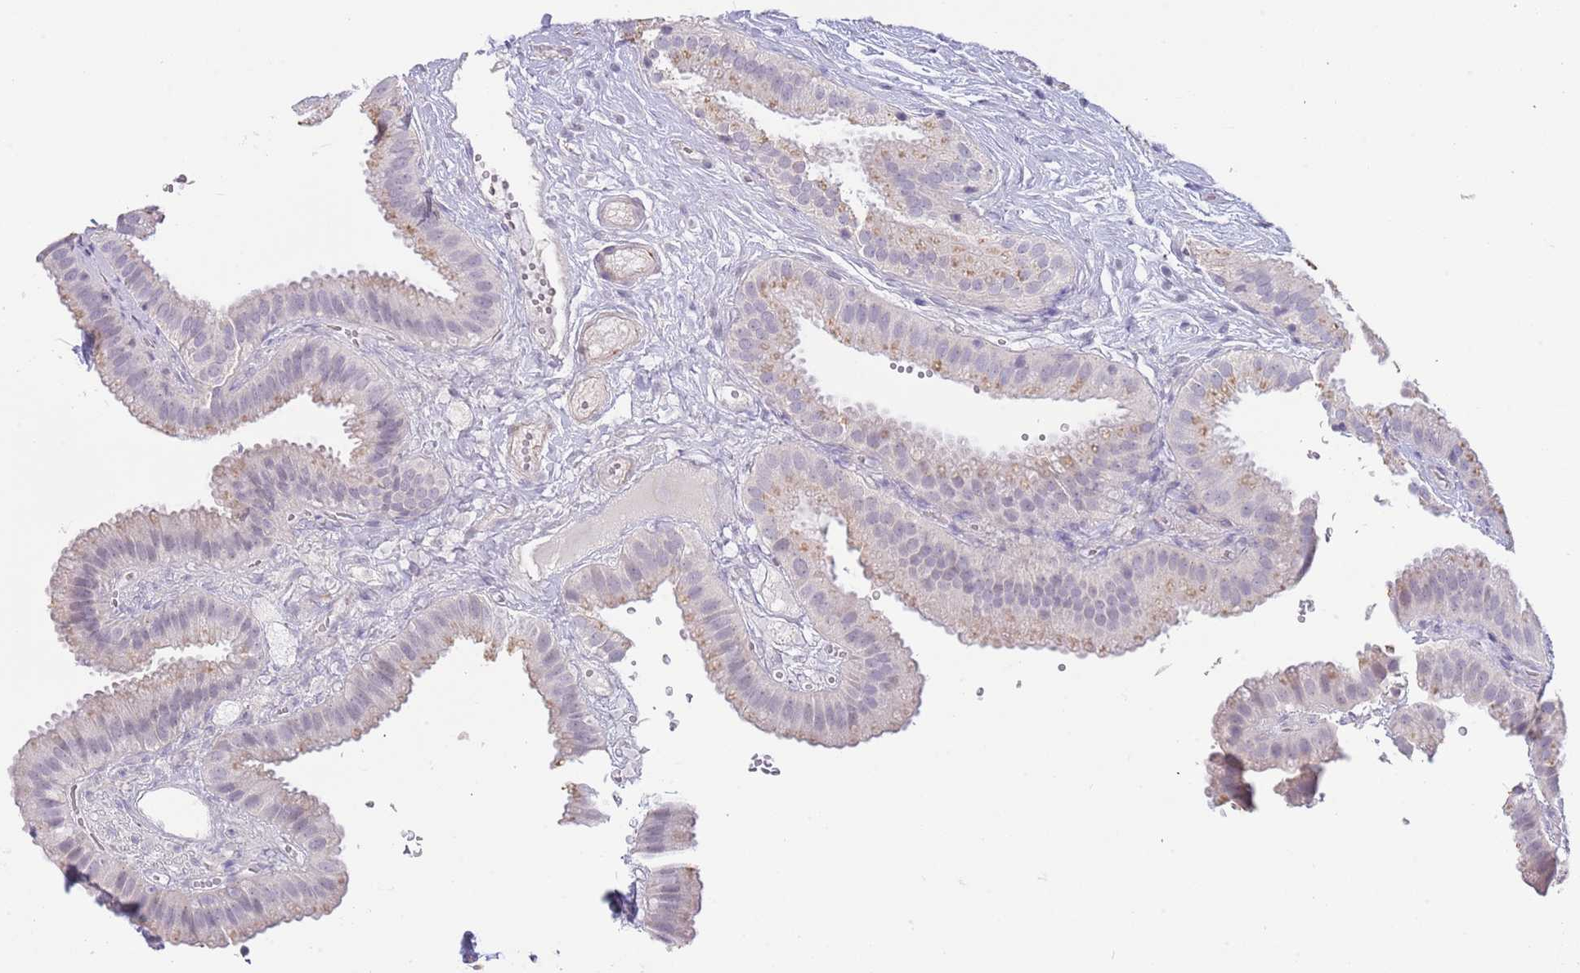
{"staining": {"intensity": "weak", "quantity": "<25%", "location": "cytoplasmic/membranous,nuclear"}, "tissue": "gallbladder", "cell_type": "Glandular cells", "image_type": "normal", "snomed": [{"axis": "morphology", "description": "Normal tissue, NOS"}, {"axis": "topography", "description": "Gallbladder"}], "caption": "A histopathology image of gallbladder stained for a protein displays no brown staining in glandular cells.", "gene": "PIMREG", "patient": {"sex": "female", "age": 61}}